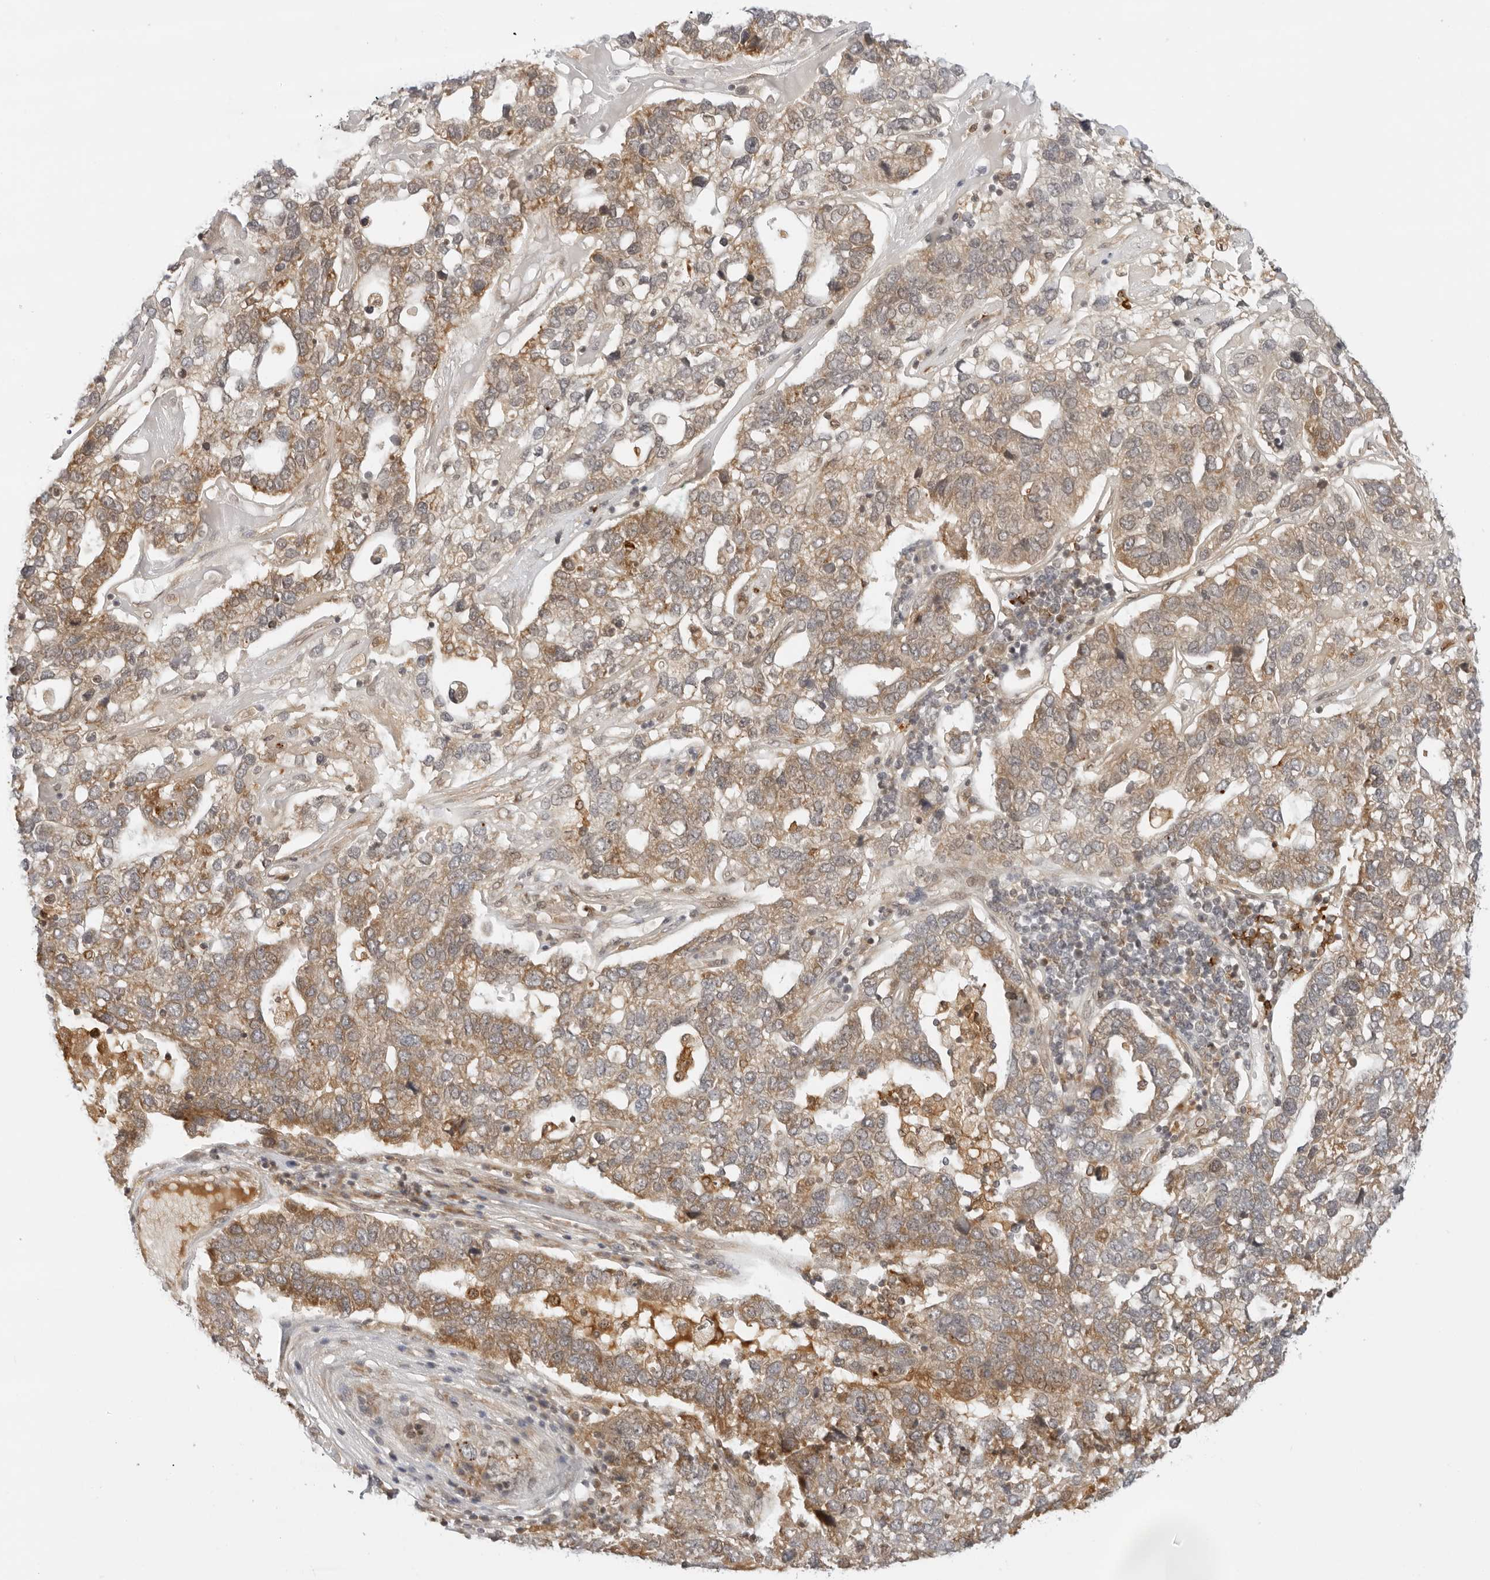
{"staining": {"intensity": "moderate", "quantity": ">75%", "location": "cytoplasmic/membranous"}, "tissue": "pancreatic cancer", "cell_type": "Tumor cells", "image_type": "cancer", "snomed": [{"axis": "morphology", "description": "Adenocarcinoma, NOS"}, {"axis": "topography", "description": "Pancreas"}], "caption": "Approximately >75% of tumor cells in pancreatic adenocarcinoma exhibit moderate cytoplasmic/membranous protein staining as visualized by brown immunohistochemical staining.", "gene": "RC3H1", "patient": {"sex": "female", "age": 61}}